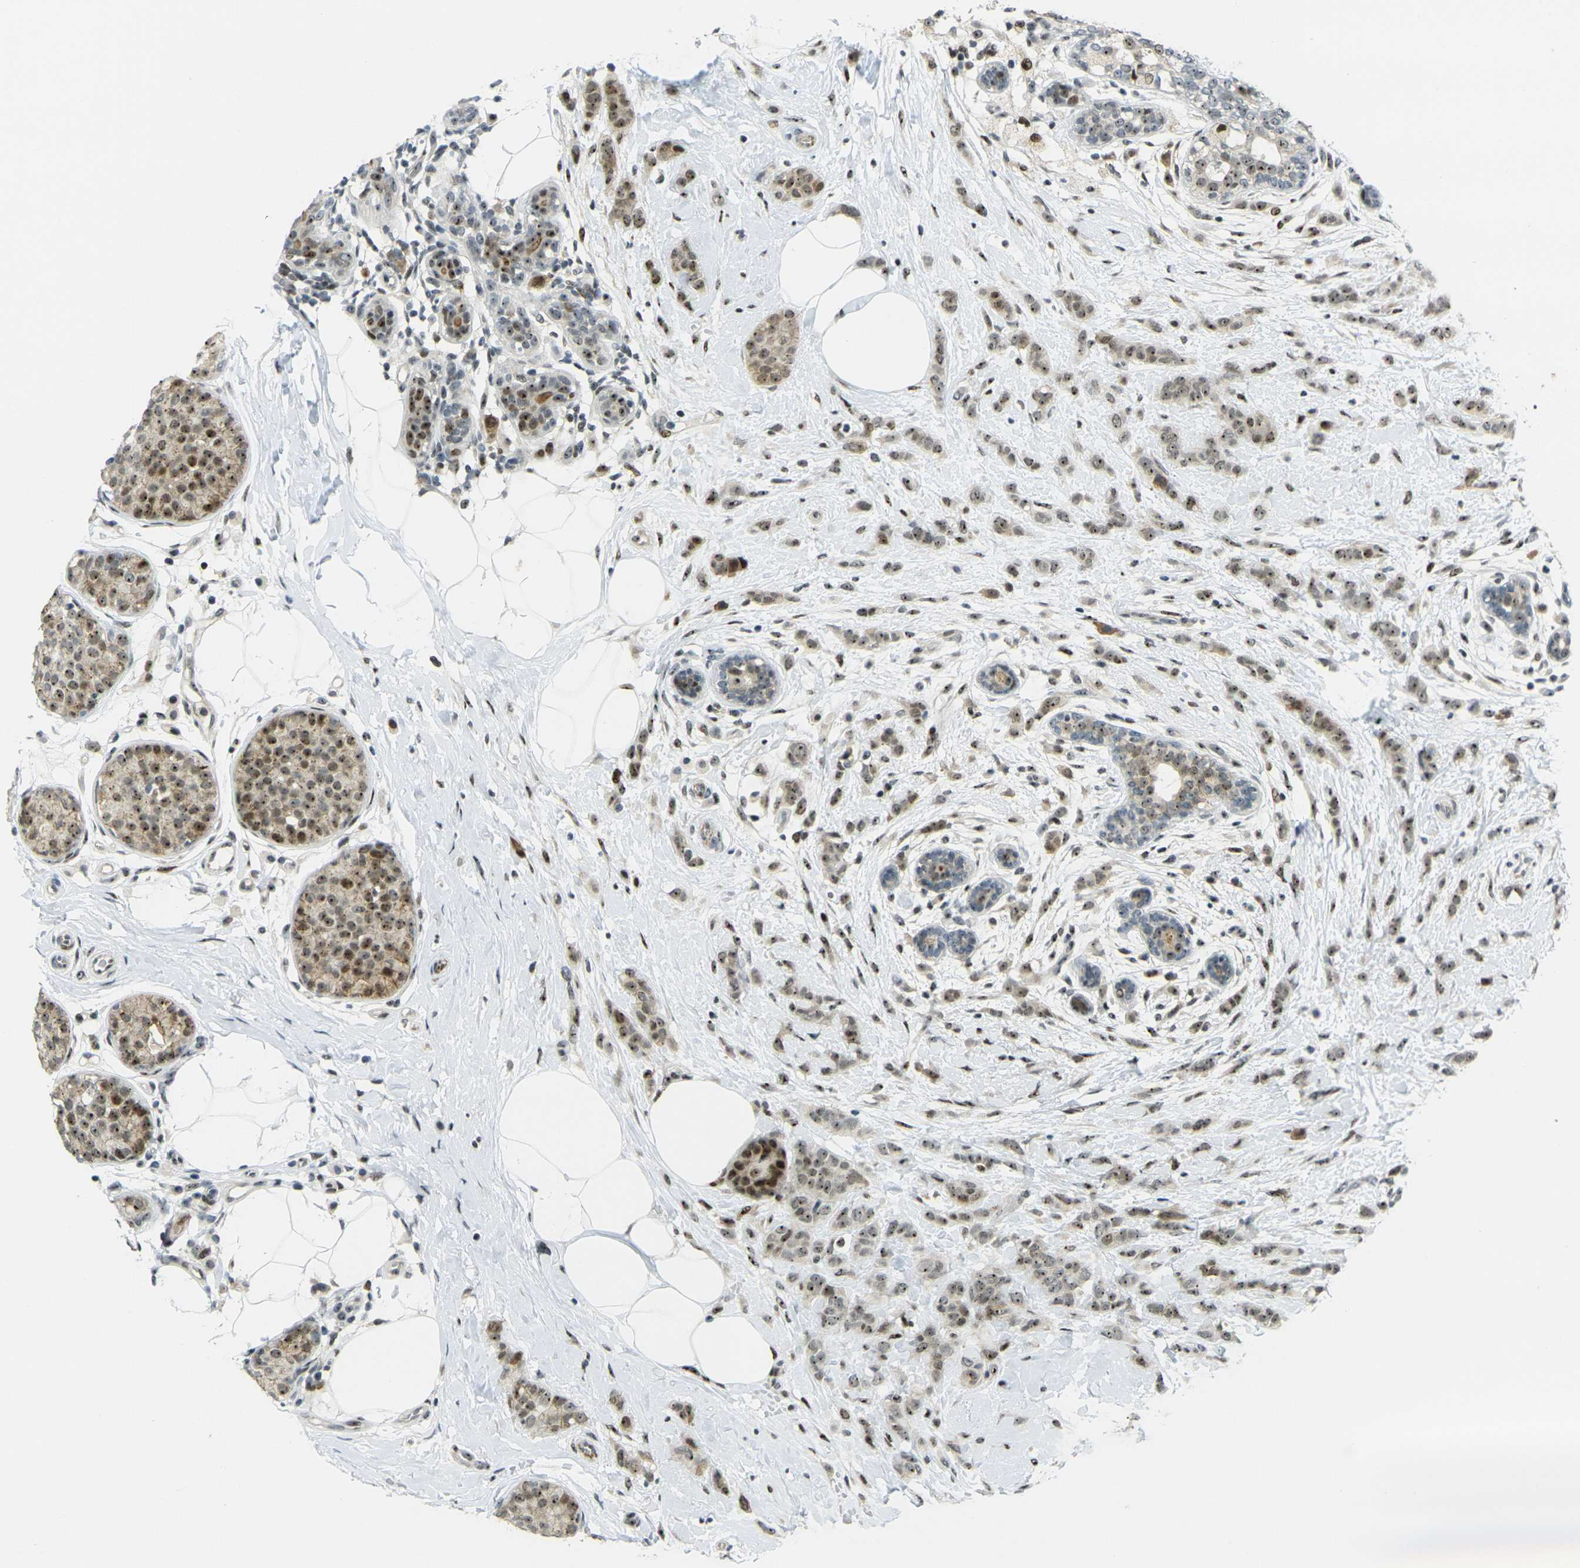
{"staining": {"intensity": "moderate", "quantity": ">75%", "location": "nuclear"}, "tissue": "breast cancer", "cell_type": "Tumor cells", "image_type": "cancer", "snomed": [{"axis": "morphology", "description": "Lobular carcinoma, in situ"}, {"axis": "morphology", "description": "Lobular carcinoma"}, {"axis": "topography", "description": "Breast"}], "caption": "A high-resolution histopathology image shows IHC staining of breast cancer, which displays moderate nuclear staining in about >75% of tumor cells.", "gene": "UBE2C", "patient": {"sex": "female", "age": 41}}